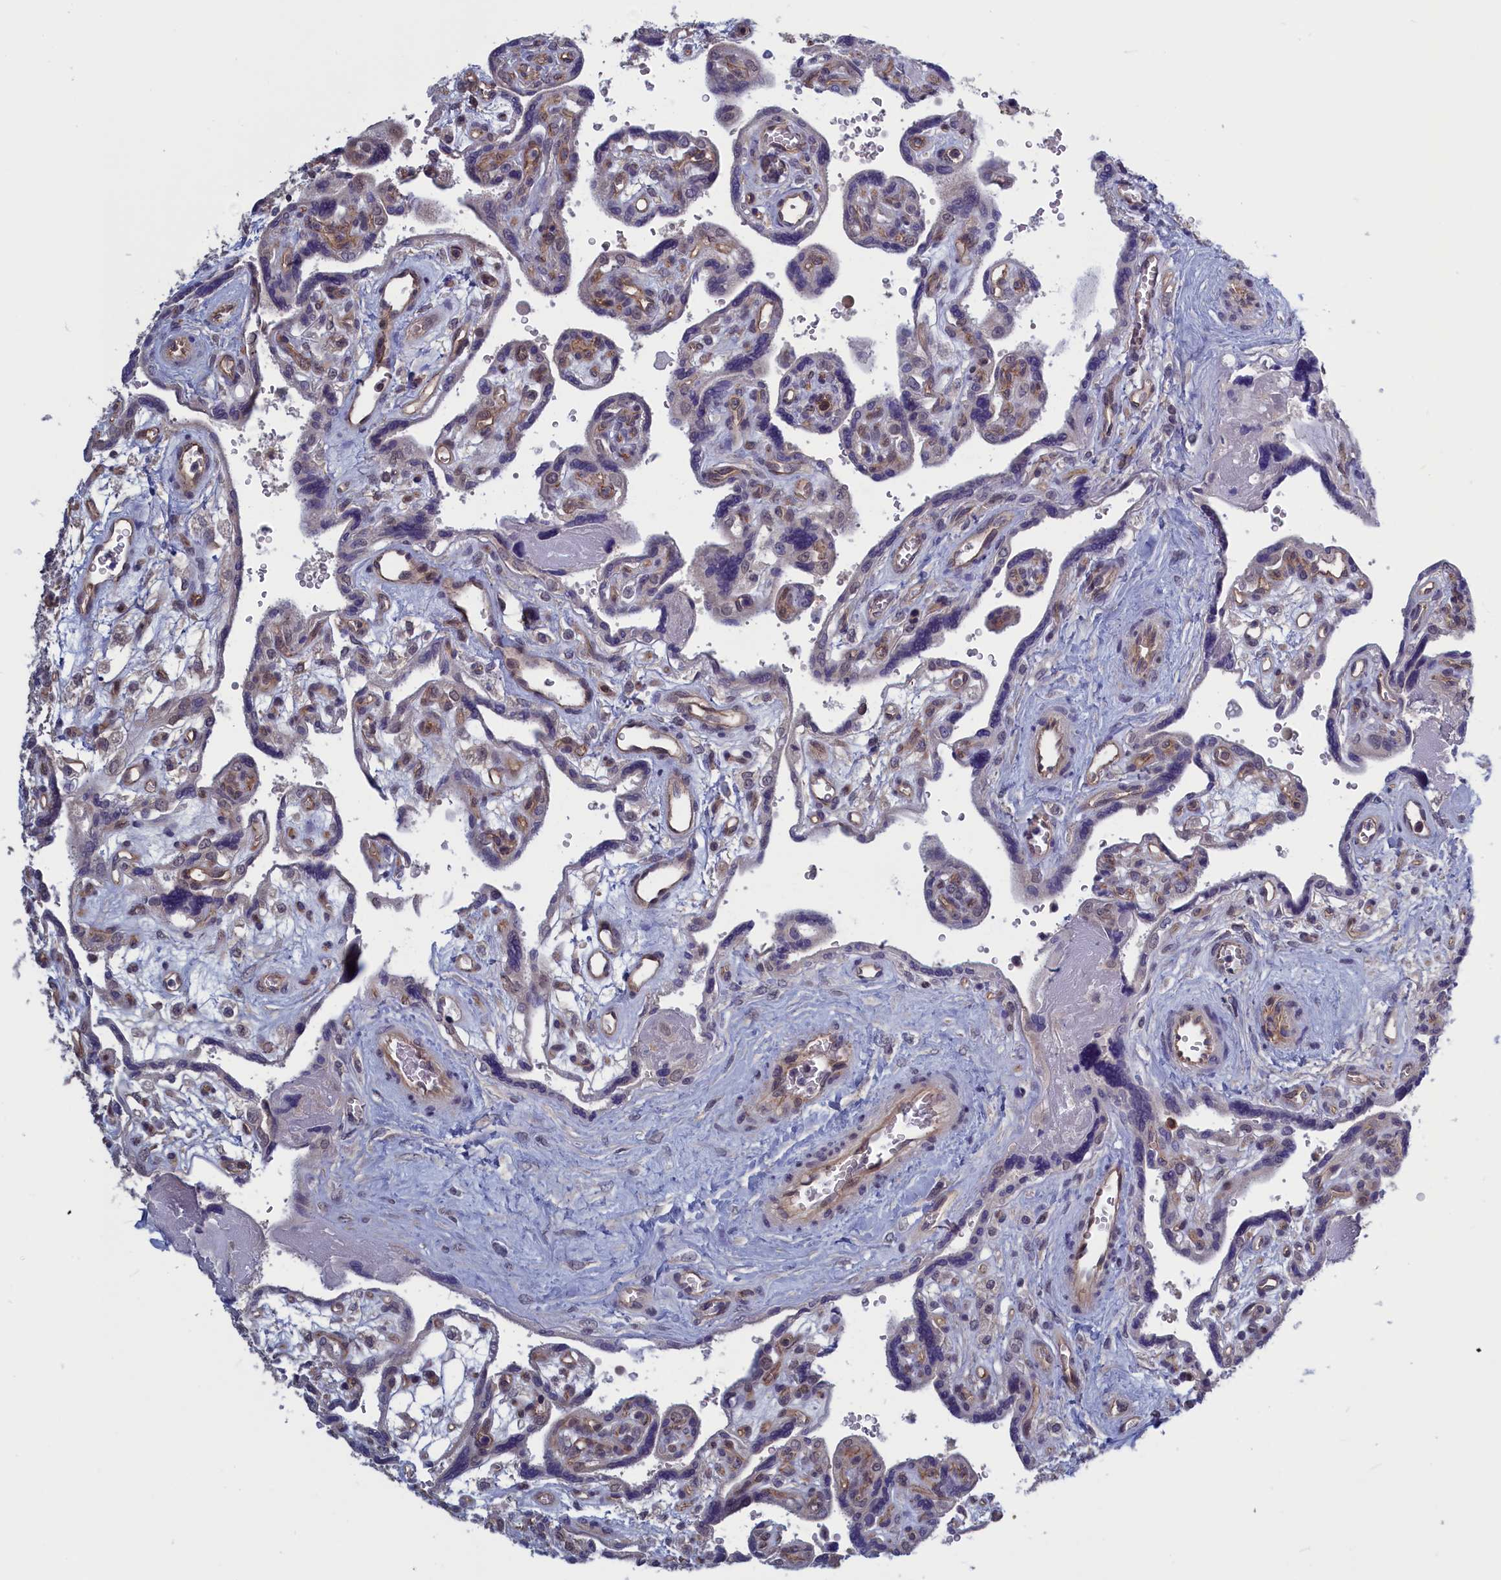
{"staining": {"intensity": "negative", "quantity": "none", "location": "none"}, "tissue": "placenta", "cell_type": "Decidual cells", "image_type": "normal", "snomed": [{"axis": "morphology", "description": "Normal tissue, NOS"}, {"axis": "topography", "description": "Placenta"}], "caption": "The histopathology image displays no significant expression in decidual cells of placenta.", "gene": "PLP2", "patient": {"sex": "female", "age": 39}}